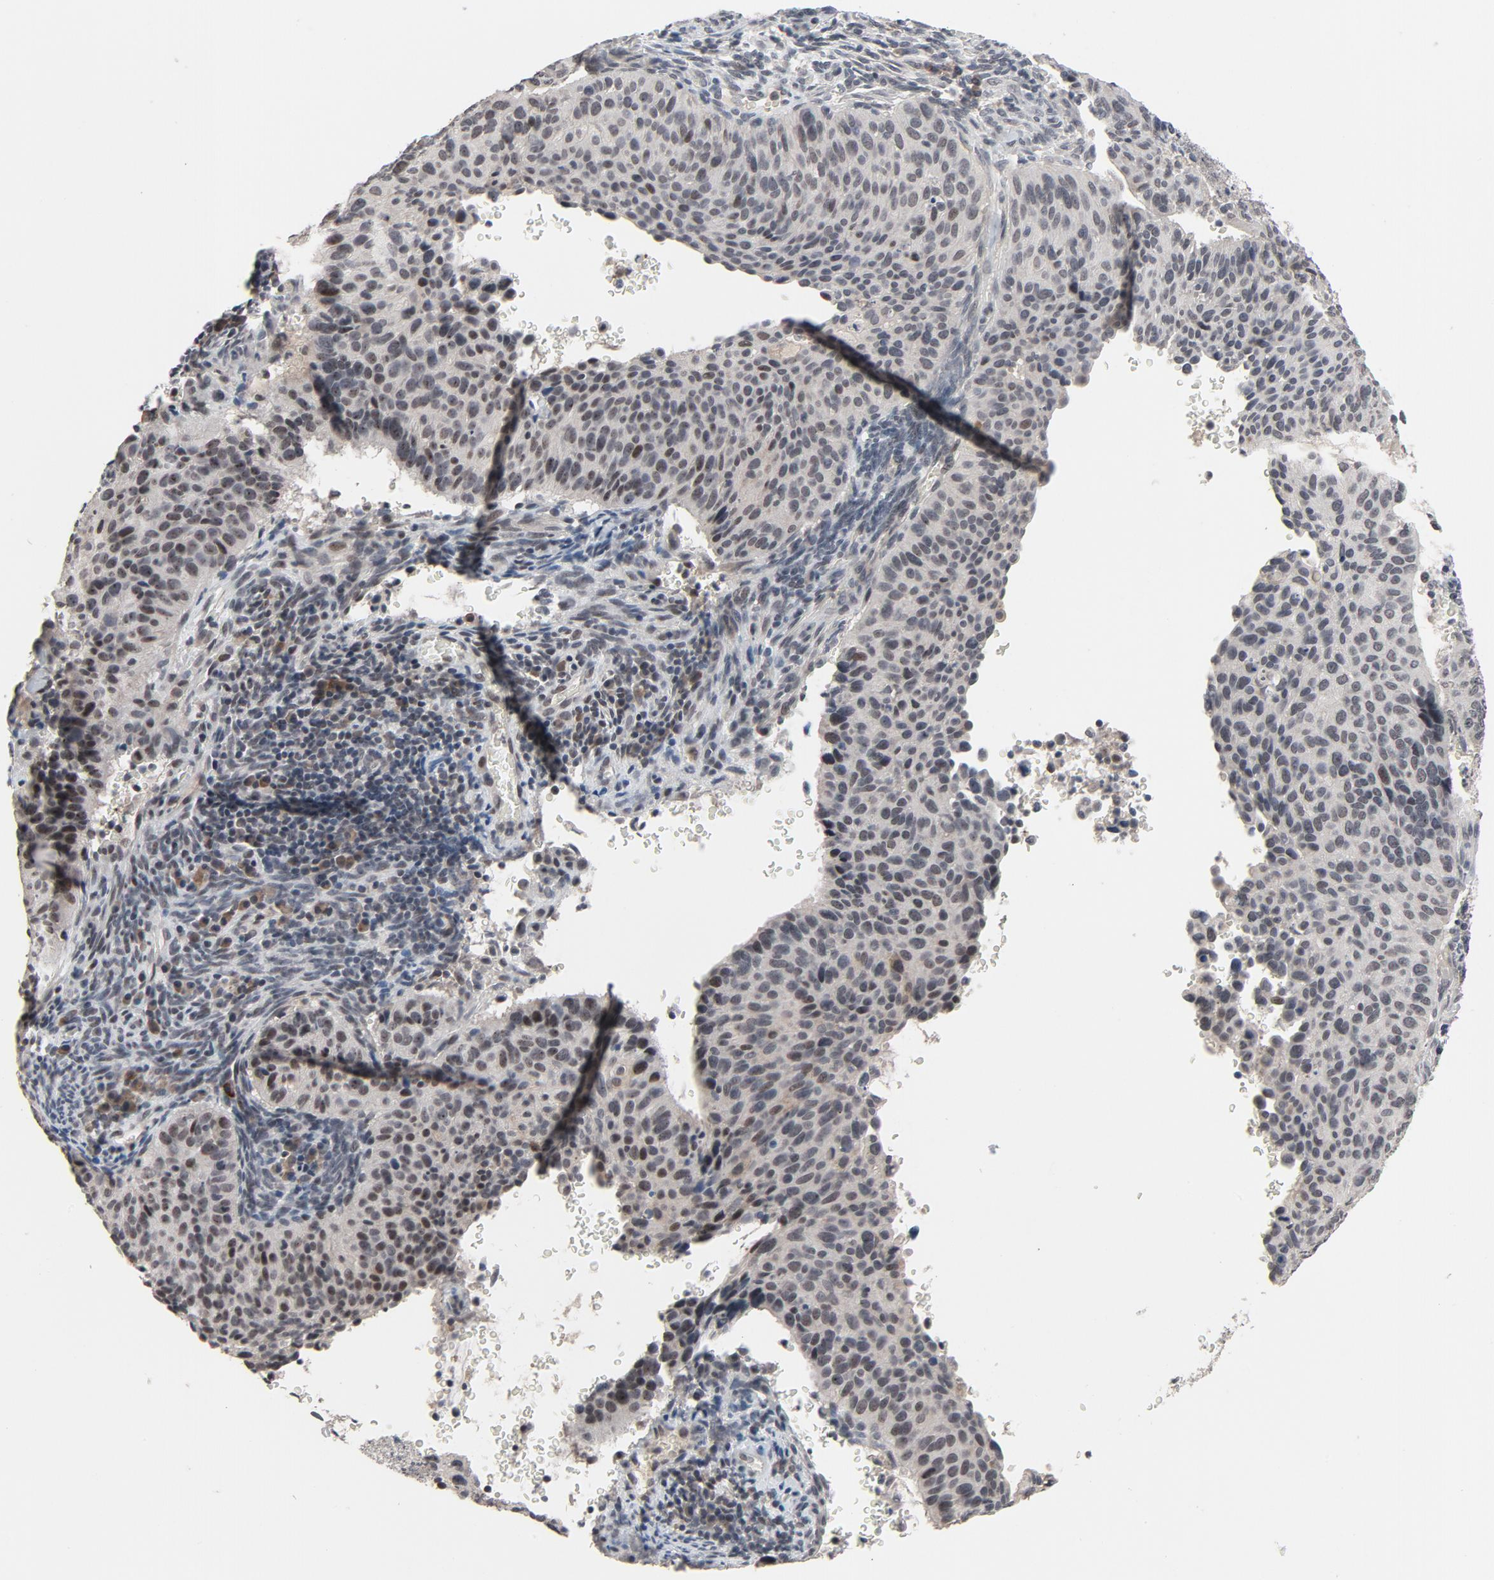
{"staining": {"intensity": "negative", "quantity": "none", "location": "none"}, "tissue": "cervical cancer", "cell_type": "Tumor cells", "image_type": "cancer", "snomed": [{"axis": "morphology", "description": "Adenocarcinoma, NOS"}, {"axis": "topography", "description": "Cervix"}], "caption": "Cervical cancer (adenocarcinoma) was stained to show a protein in brown. There is no significant positivity in tumor cells.", "gene": "MT3", "patient": {"sex": "female", "age": 29}}